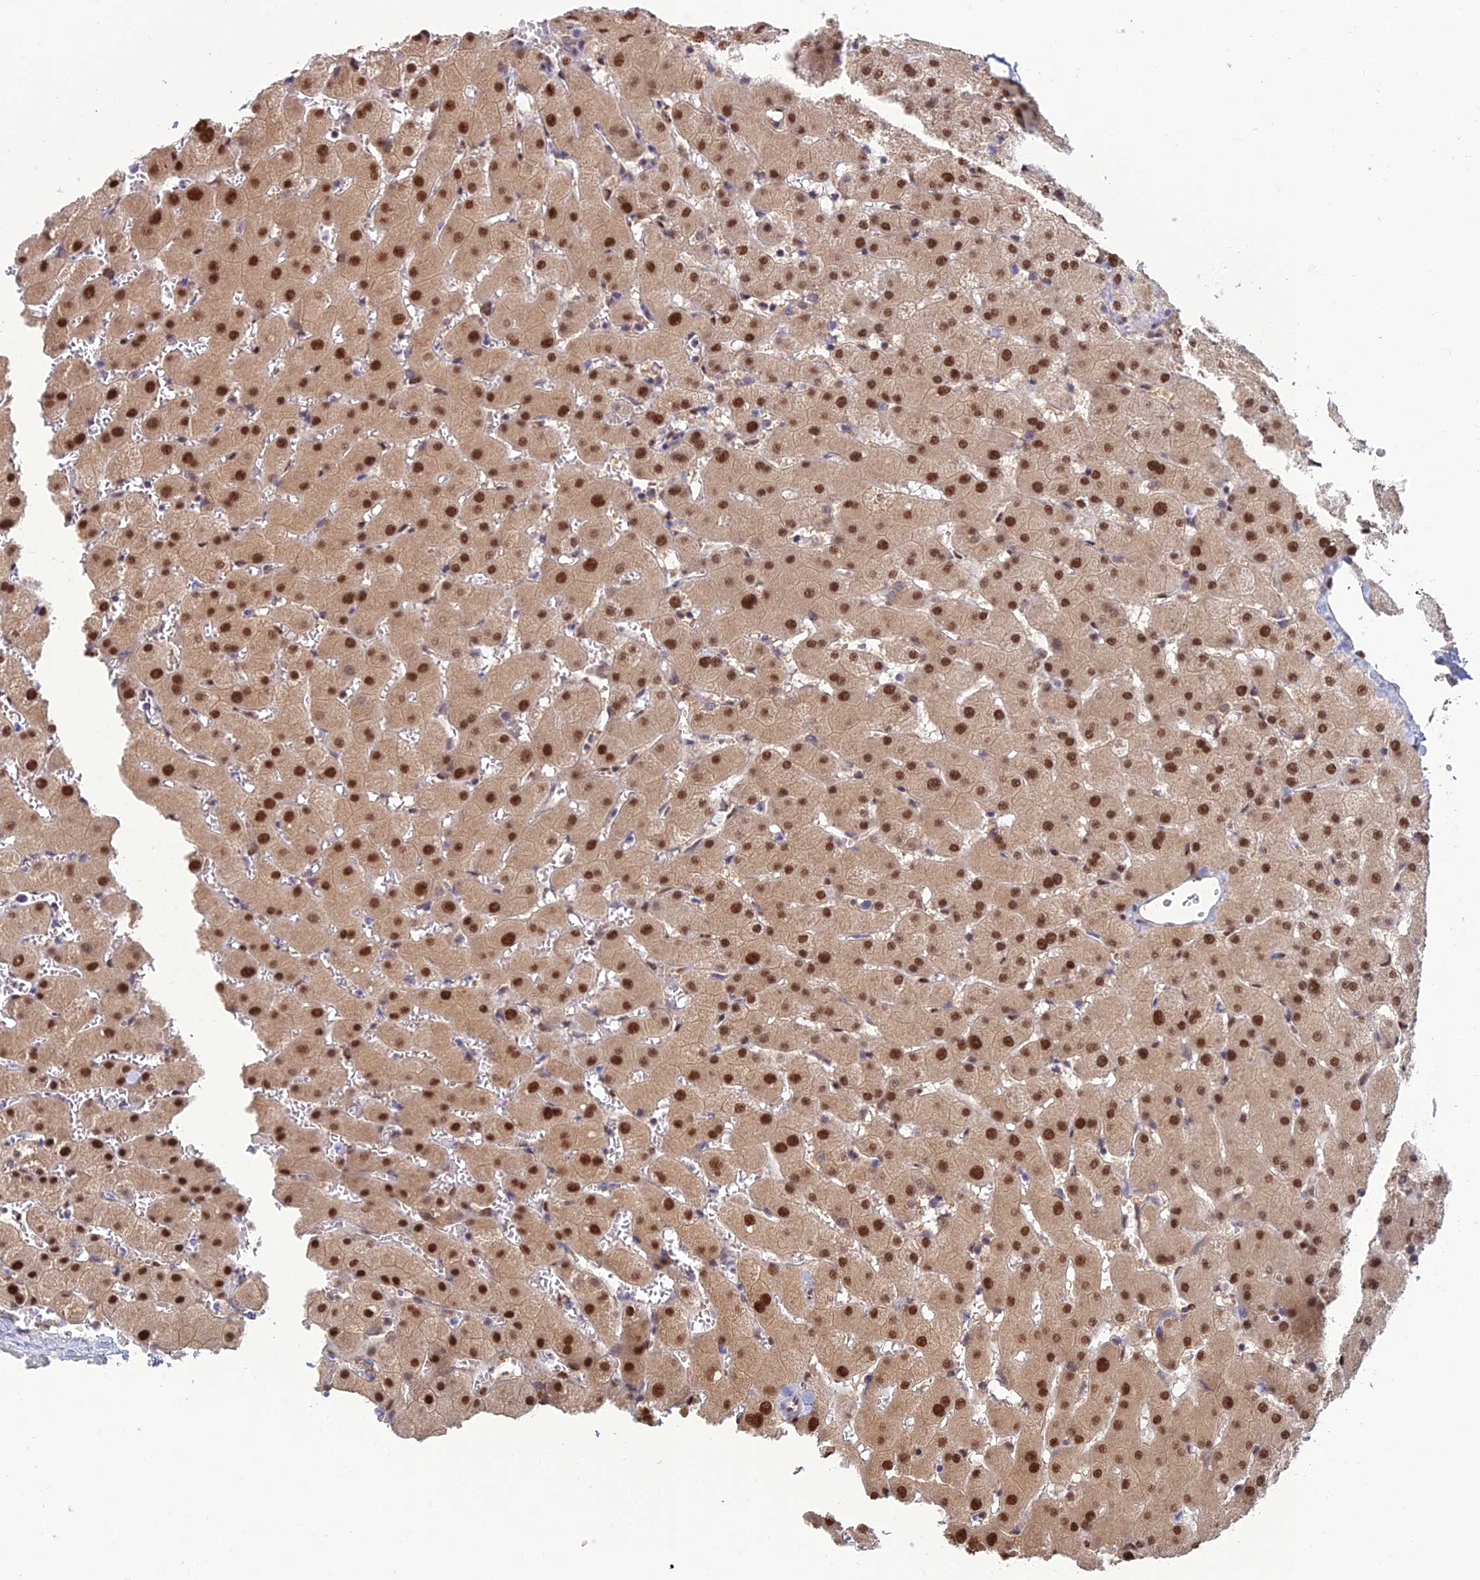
{"staining": {"intensity": "strong", "quantity": "25%-75%", "location": "nuclear"}, "tissue": "liver", "cell_type": "Cholangiocytes", "image_type": "normal", "snomed": [{"axis": "morphology", "description": "Normal tissue, NOS"}, {"axis": "topography", "description": "Liver"}], "caption": "Cholangiocytes exhibit strong nuclear positivity in about 25%-75% of cells in benign liver.", "gene": "DNPEP", "patient": {"sex": "female", "age": 63}}